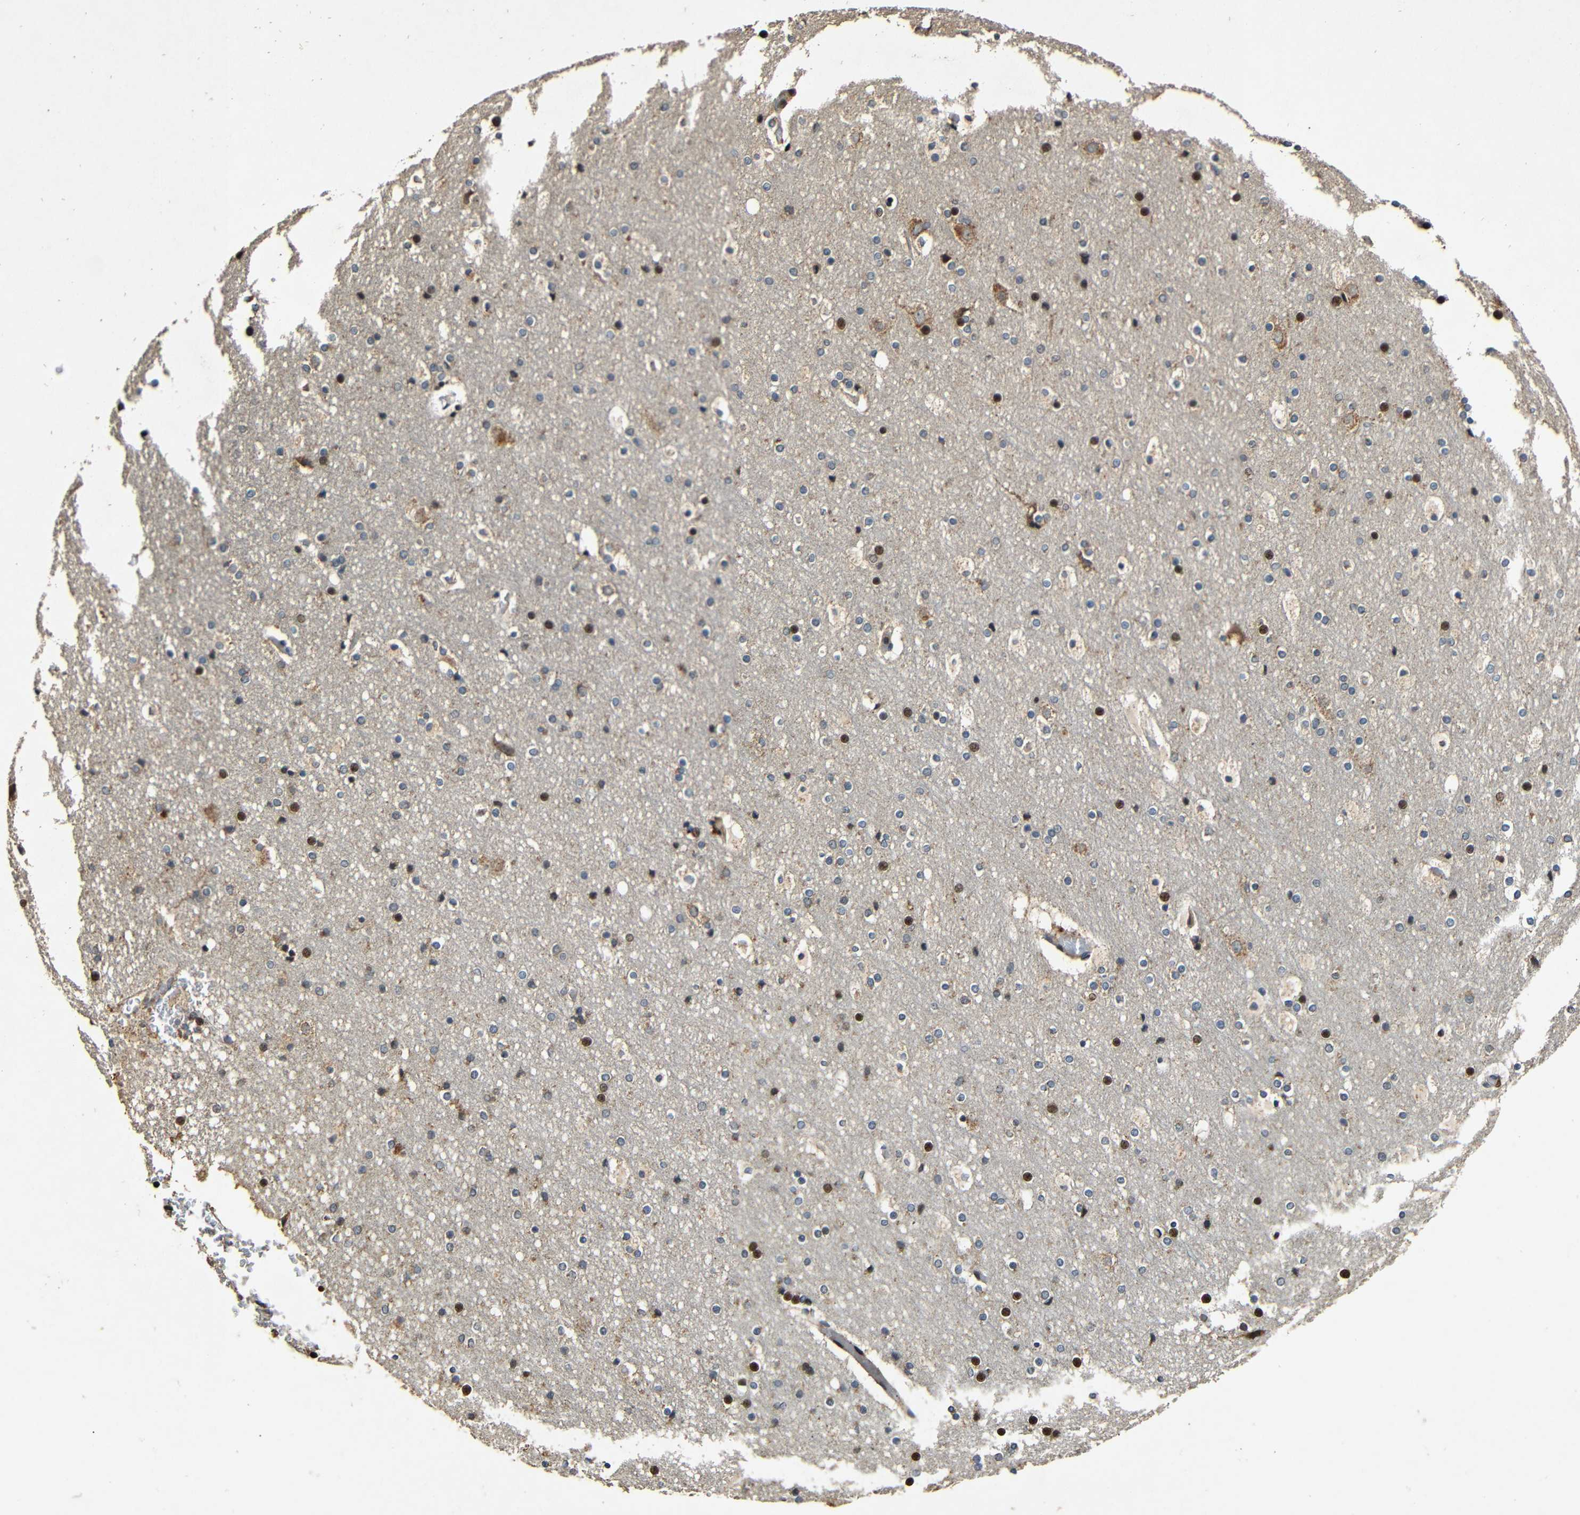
{"staining": {"intensity": "weak", "quantity": ">75%", "location": "cytoplasmic/membranous"}, "tissue": "cerebral cortex", "cell_type": "Endothelial cells", "image_type": "normal", "snomed": [{"axis": "morphology", "description": "Normal tissue, NOS"}, {"axis": "topography", "description": "Cerebral cortex"}], "caption": "Benign cerebral cortex exhibits weak cytoplasmic/membranous positivity in about >75% of endothelial cells.", "gene": "KAZALD1", "patient": {"sex": "male", "age": 57}}